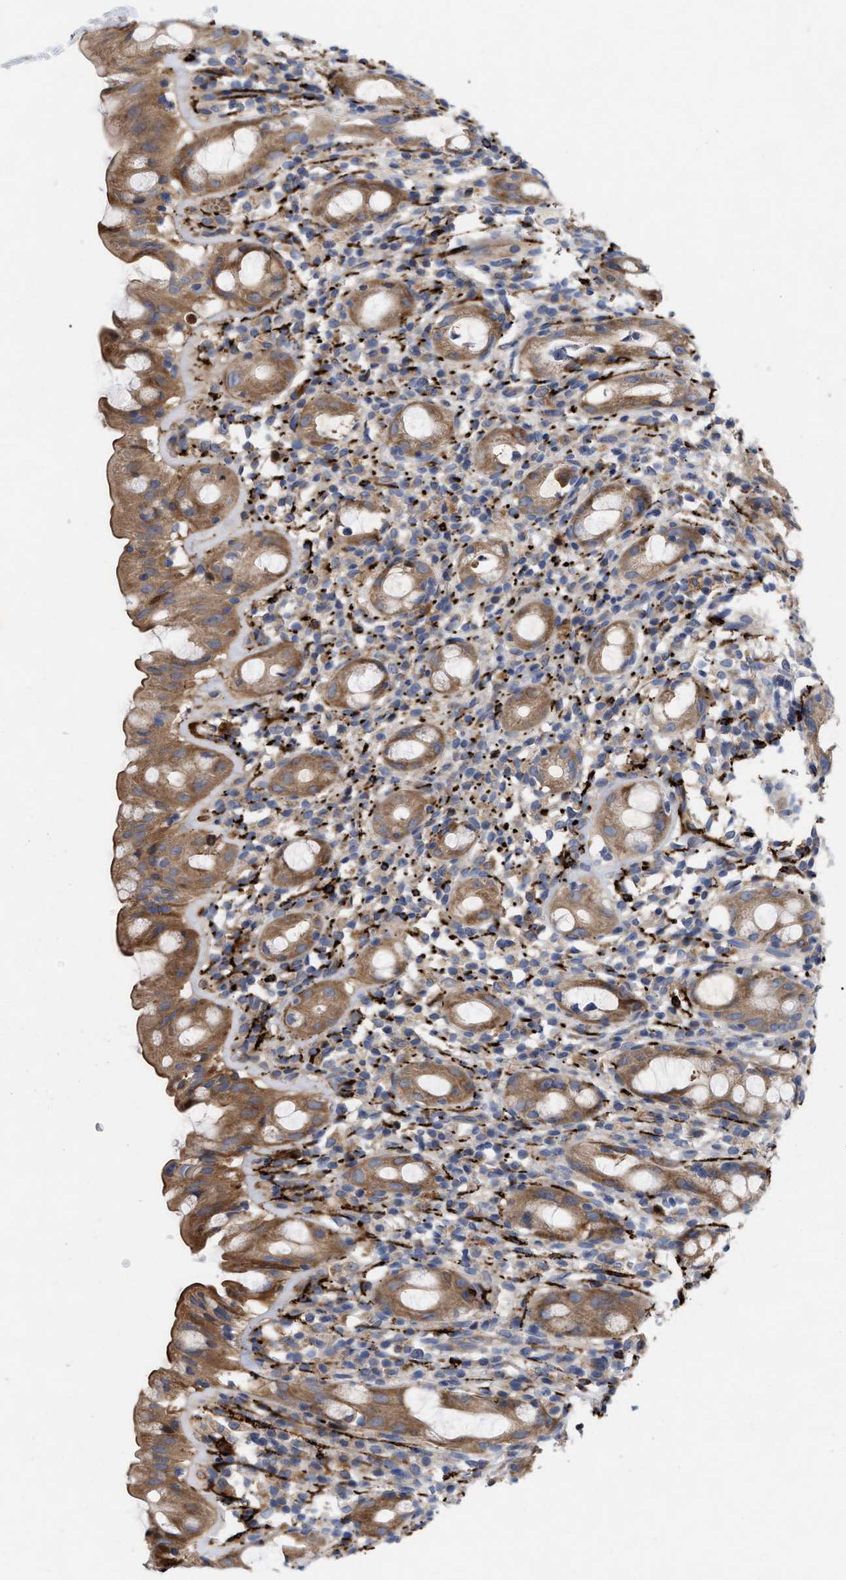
{"staining": {"intensity": "moderate", "quantity": ">75%", "location": "cytoplasmic/membranous"}, "tissue": "rectum", "cell_type": "Glandular cells", "image_type": "normal", "snomed": [{"axis": "morphology", "description": "Normal tissue, NOS"}, {"axis": "topography", "description": "Rectum"}], "caption": "IHC (DAB (3,3'-diaminobenzidine)) staining of benign rectum reveals moderate cytoplasmic/membranous protein expression in approximately >75% of glandular cells.", "gene": "VIP", "patient": {"sex": "male", "age": 44}}